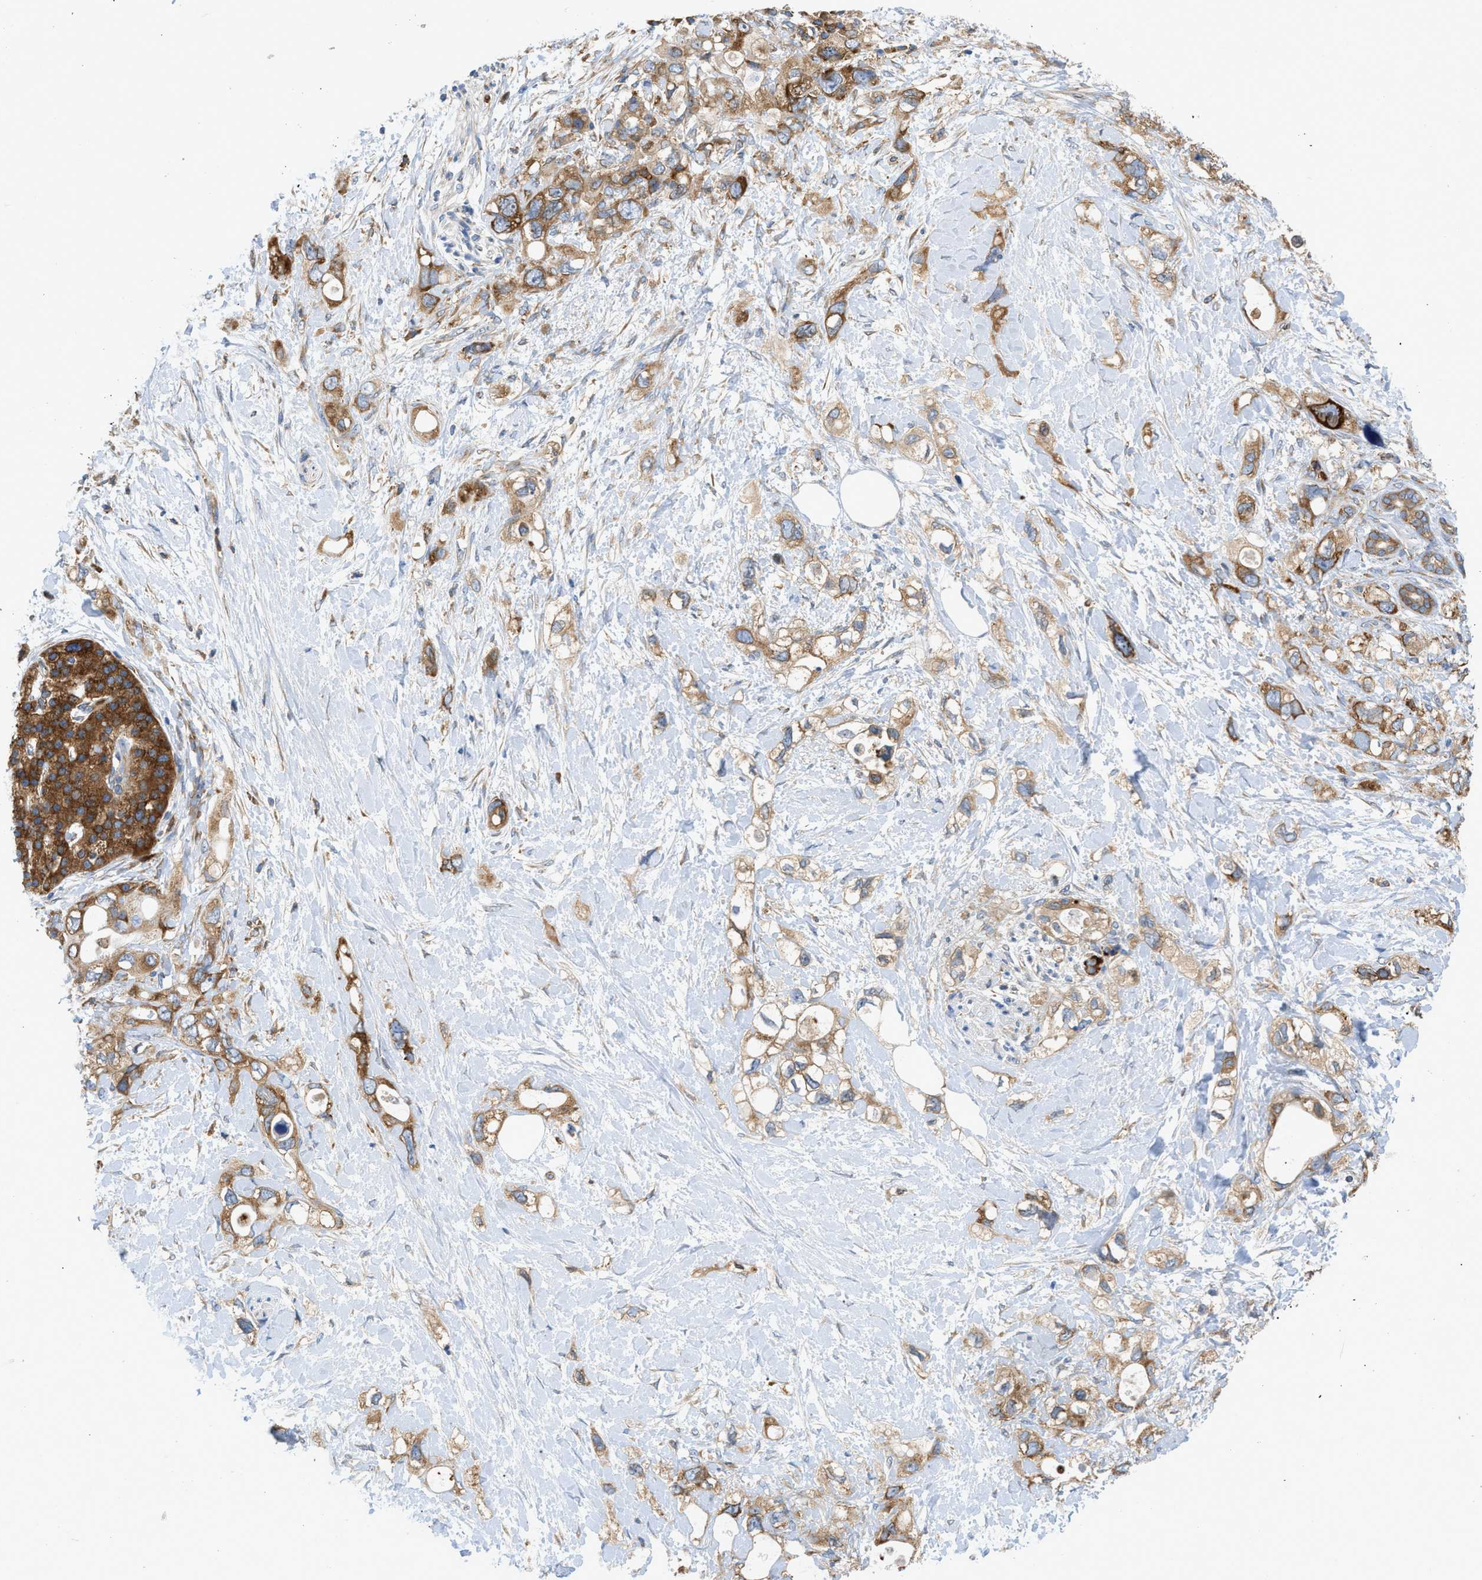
{"staining": {"intensity": "moderate", "quantity": ">75%", "location": "cytoplasmic/membranous"}, "tissue": "pancreatic cancer", "cell_type": "Tumor cells", "image_type": "cancer", "snomed": [{"axis": "morphology", "description": "Adenocarcinoma, NOS"}, {"axis": "topography", "description": "Pancreas"}], "caption": "This is a photomicrograph of IHC staining of adenocarcinoma (pancreatic), which shows moderate expression in the cytoplasmic/membranous of tumor cells.", "gene": "GPAT4", "patient": {"sex": "female", "age": 56}}